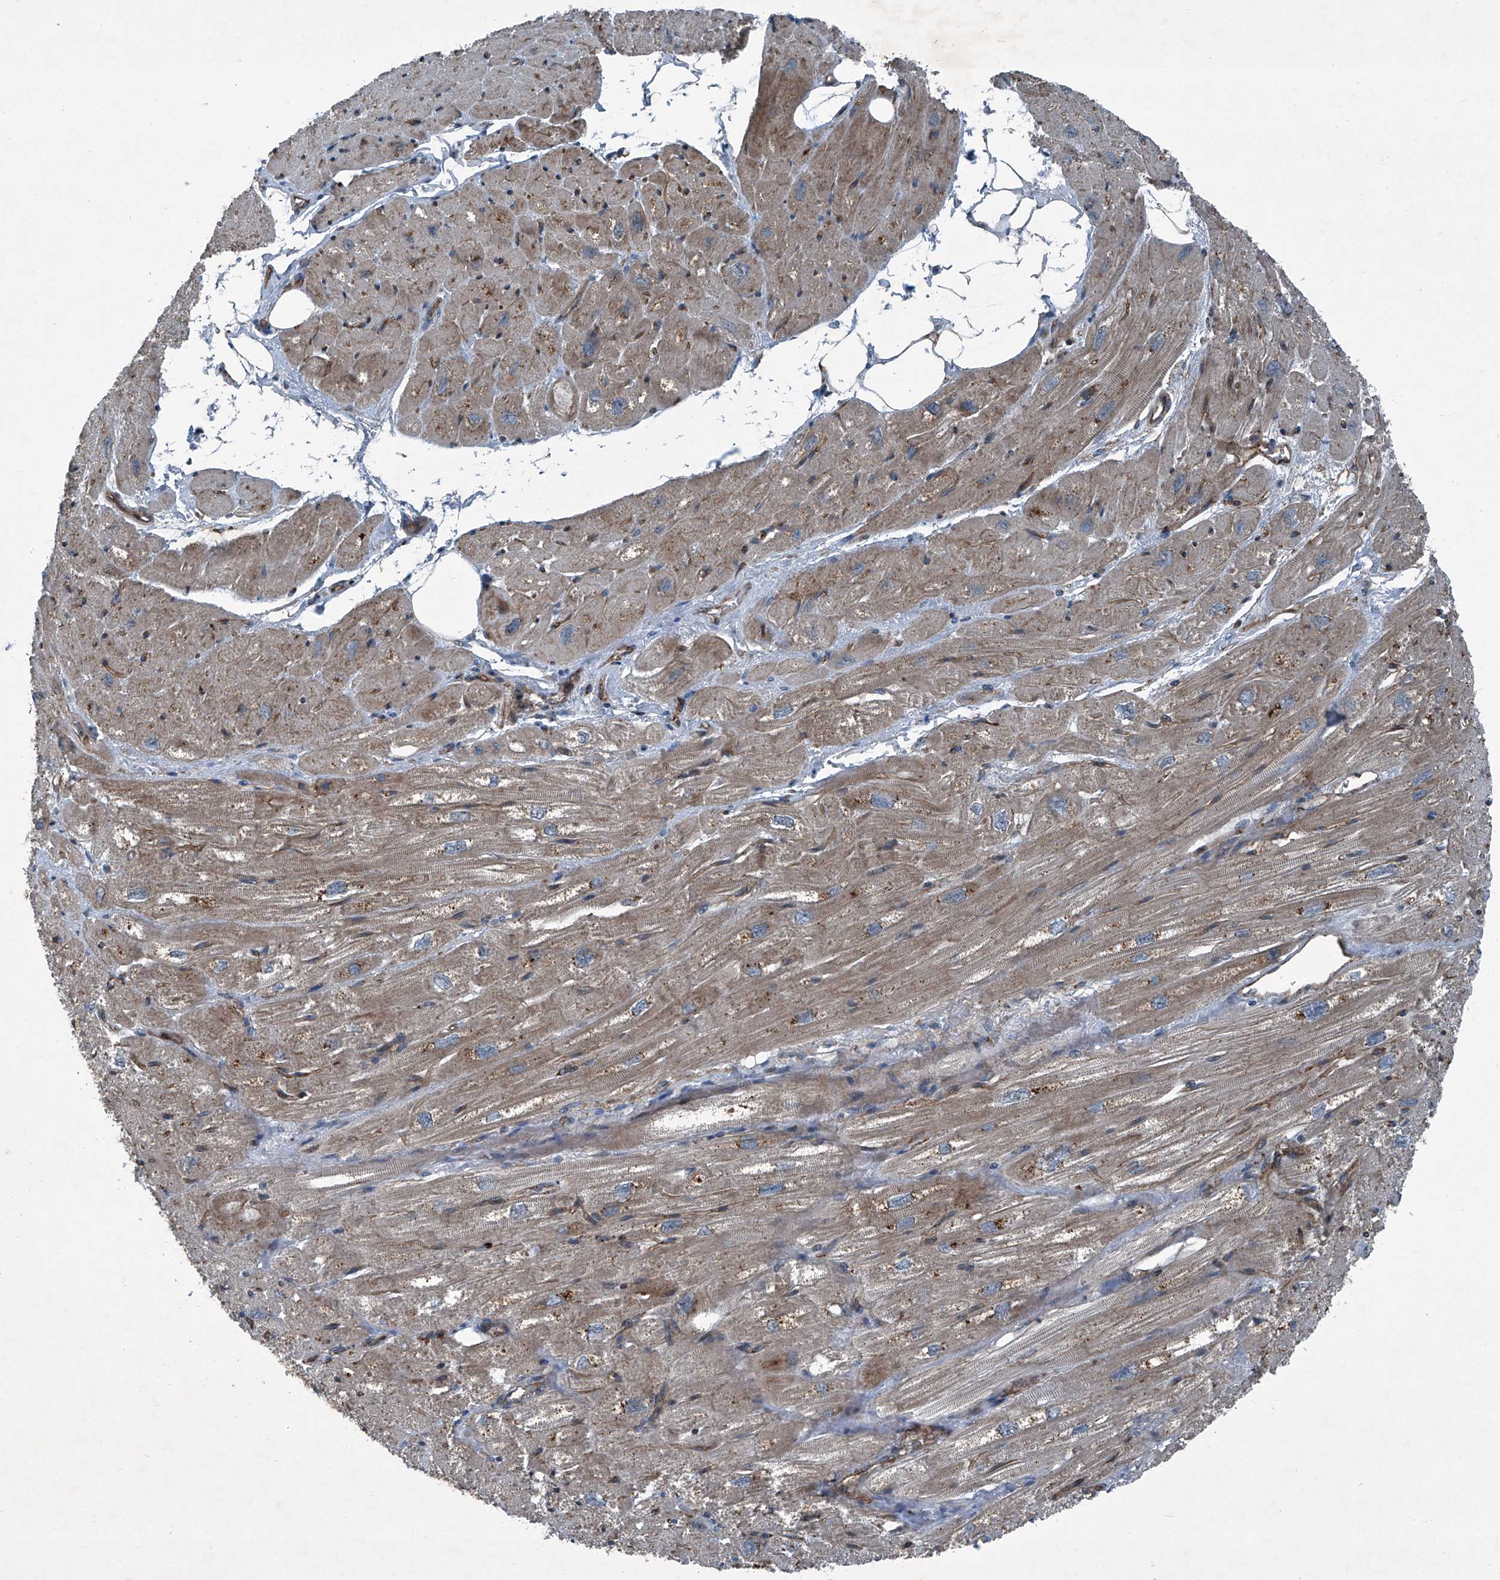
{"staining": {"intensity": "weak", "quantity": ">75%", "location": "cytoplasmic/membranous"}, "tissue": "heart muscle", "cell_type": "Cardiomyocytes", "image_type": "normal", "snomed": [{"axis": "morphology", "description": "Normal tissue, NOS"}, {"axis": "topography", "description": "Heart"}], "caption": "IHC of benign human heart muscle displays low levels of weak cytoplasmic/membranous expression in approximately >75% of cardiomyocytes. The protein of interest is shown in brown color, while the nuclei are stained blue.", "gene": "SENP2", "patient": {"sex": "male", "age": 50}}